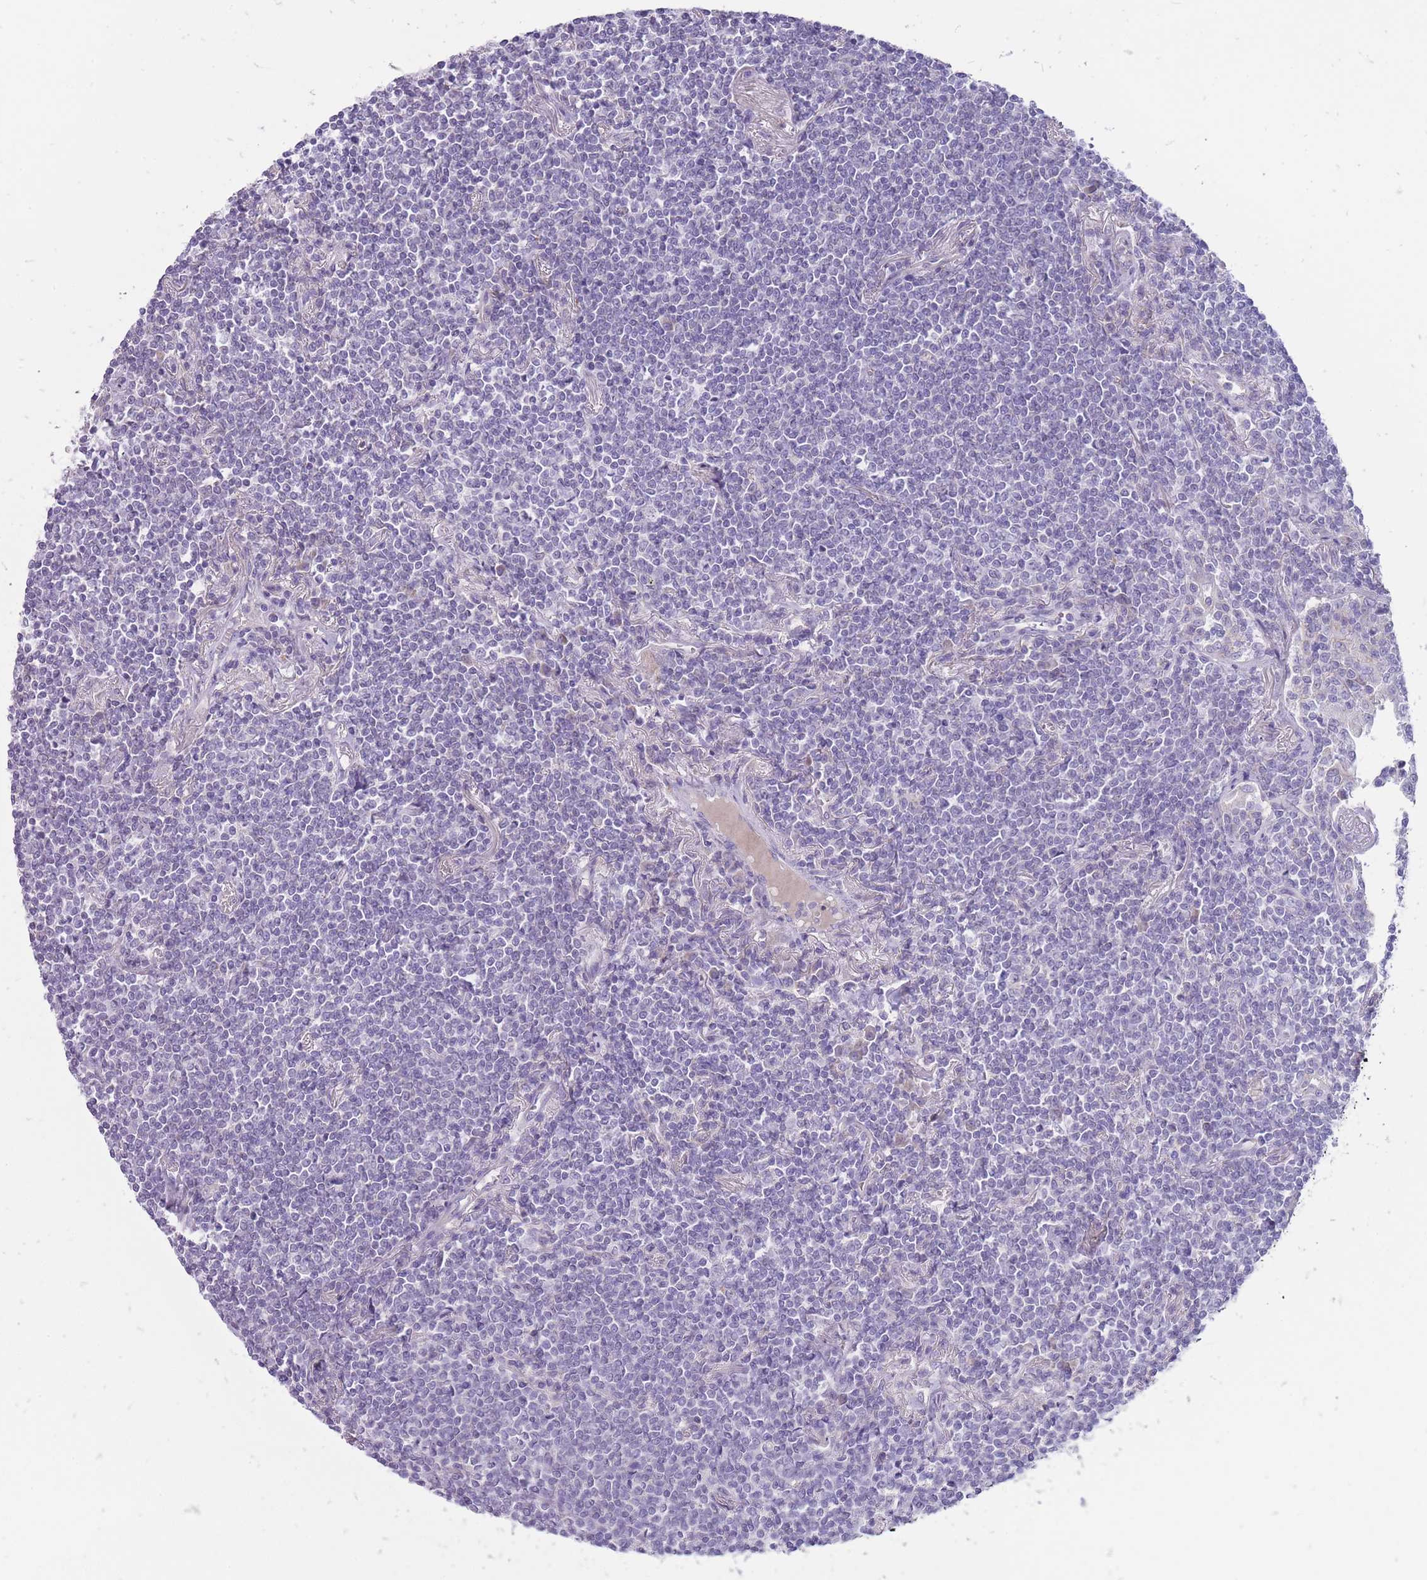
{"staining": {"intensity": "negative", "quantity": "none", "location": "none"}, "tissue": "lymphoma", "cell_type": "Tumor cells", "image_type": "cancer", "snomed": [{"axis": "morphology", "description": "Malignant lymphoma, non-Hodgkin's type, Low grade"}, {"axis": "topography", "description": "Lung"}], "caption": "Tumor cells show no significant positivity in low-grade malignant lymphoma, non-Hodgkin's type.", "gene": "ERICH4", "patient": {"sex": "female", "age": 71}}